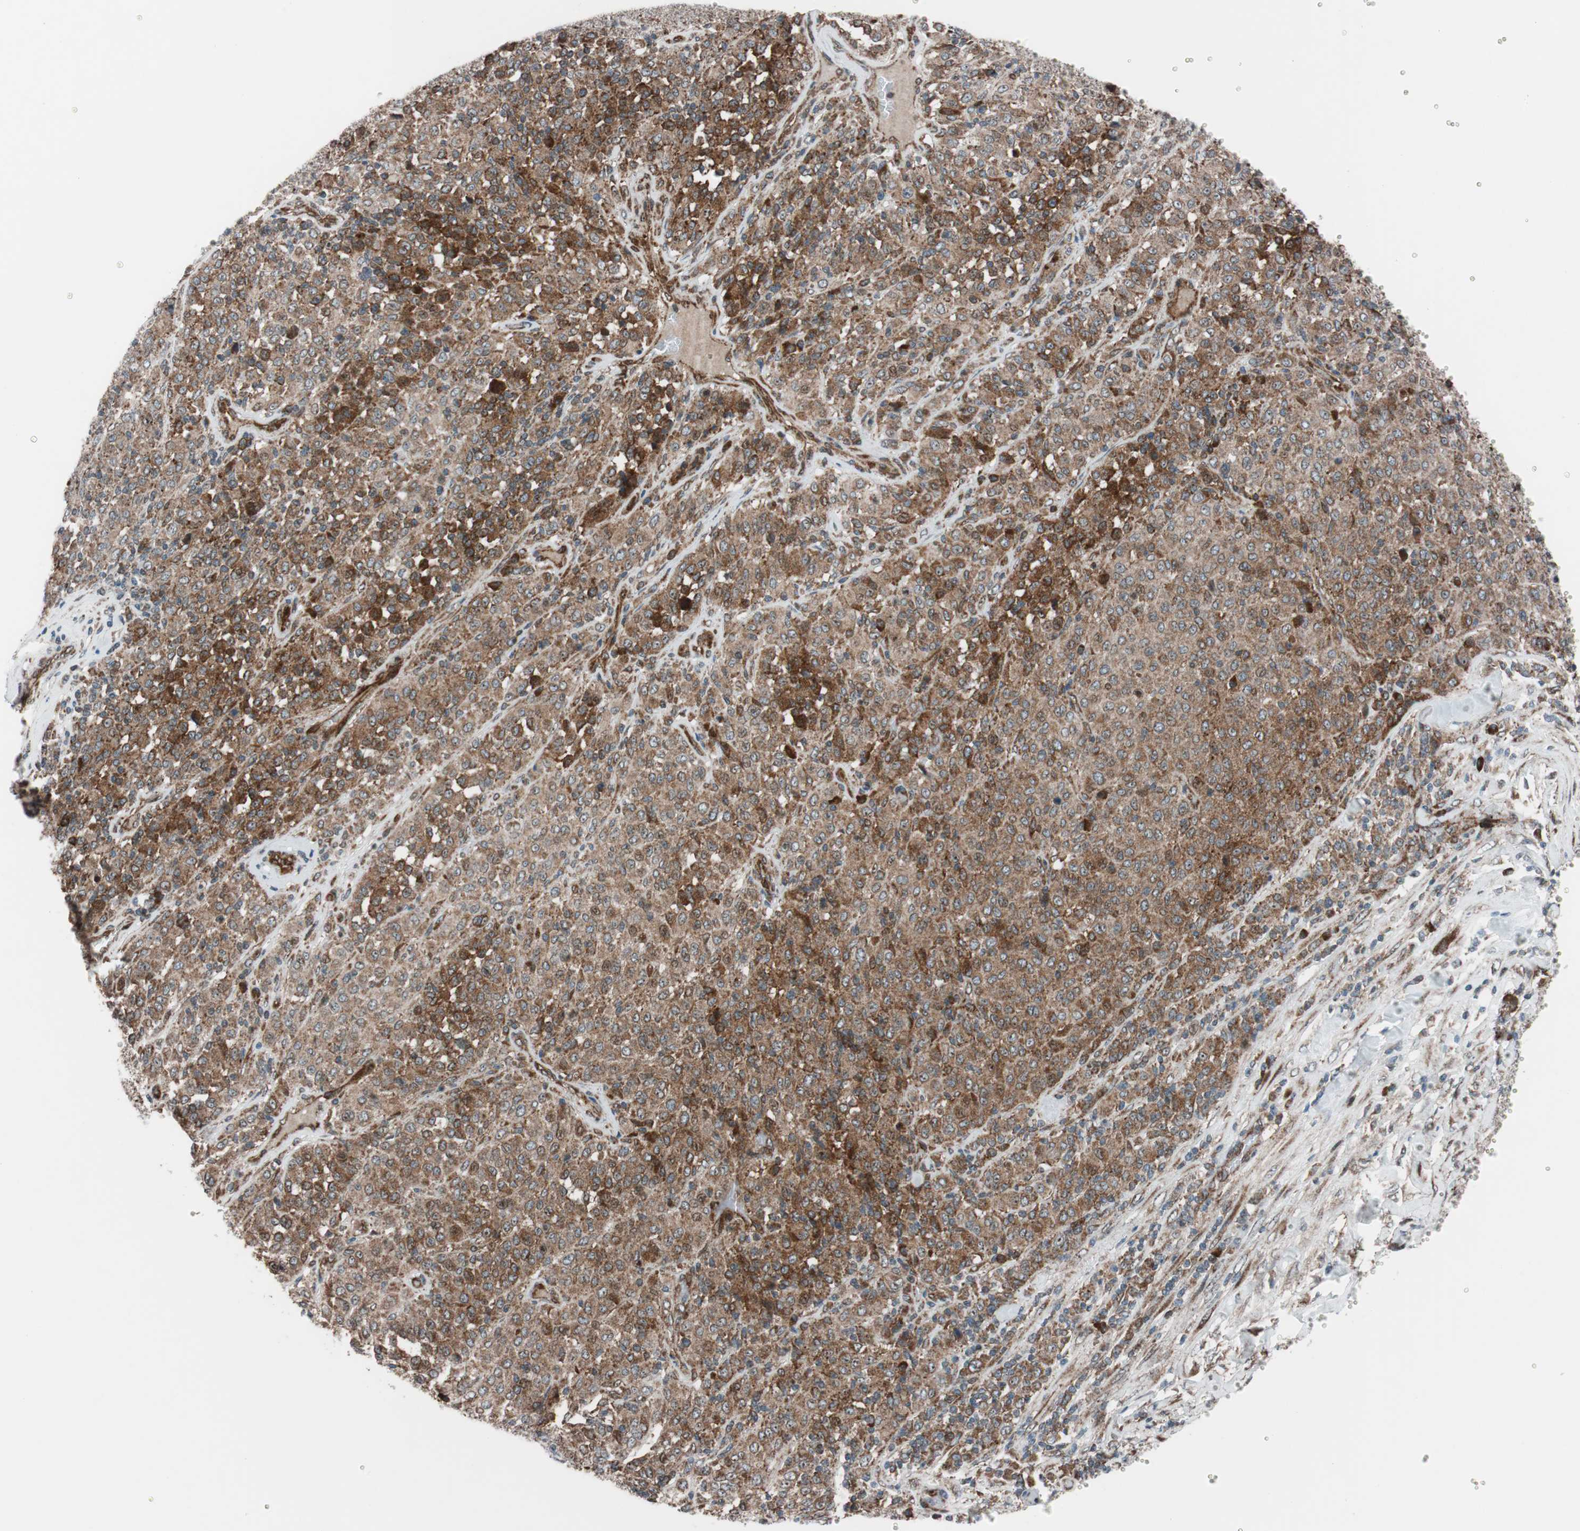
{"staining": {"intensity": "strong", "quantity": ">75%", "location": "cytoplasmic/membranous"}, "tissue": "melanoma", "cell_type": "Tumor cells", "image_type": "cancer", "snomed": [{"axis": "morphology", "description": "Malignant melanoma, Metastatic site"}, {"axis": "topography", "description": "Pancreas"}], "caption": "Immunohistochemistry (IHC) micrograph of human malignant melanoma (metastatic site) stained for a protein (brown), which shows high levels of strong cytoplasmic/membranous positivity in approximately >75% of tumor cells.", "gene": "CCL14", "patient": {"sex": "female", "age": 30}}